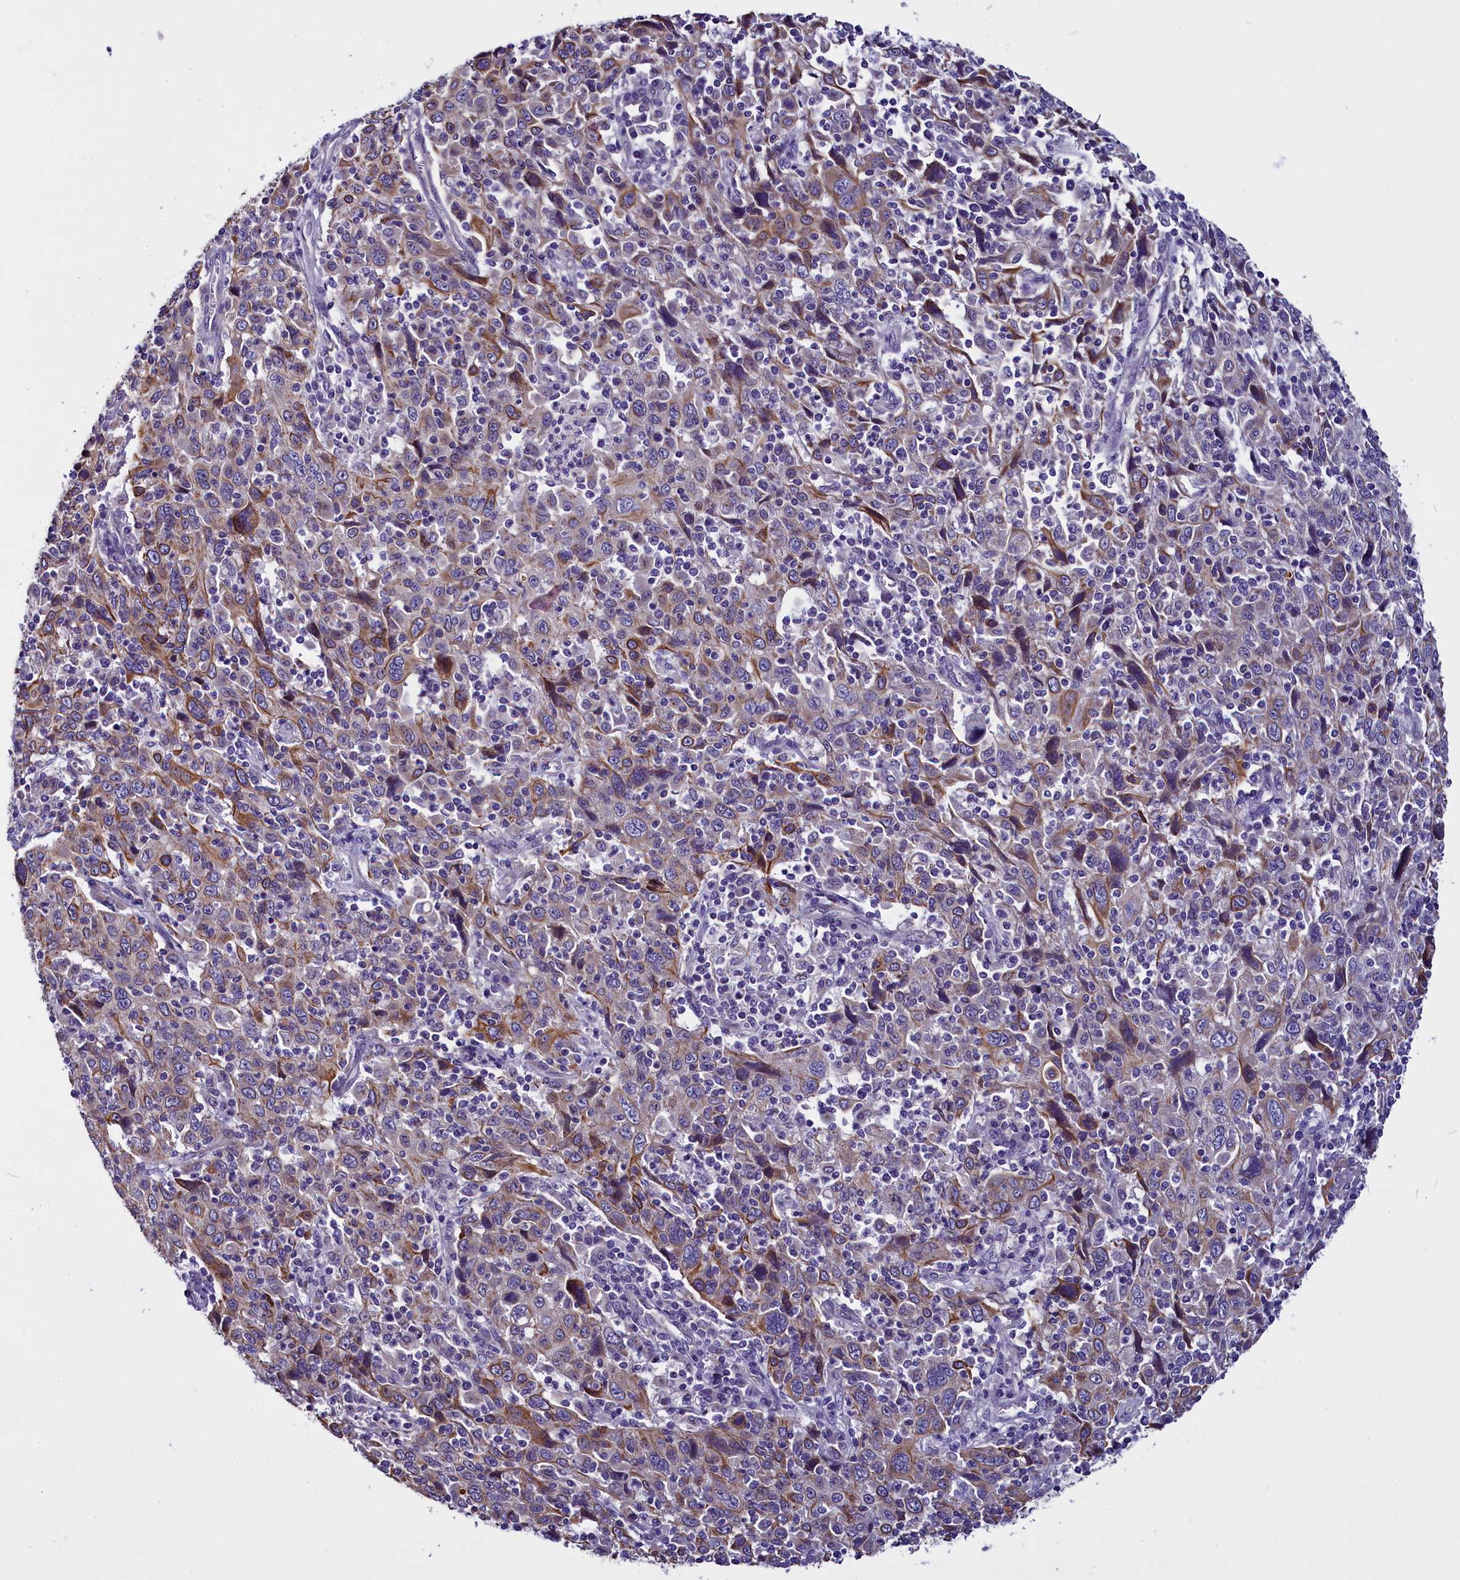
{"staining": {"intensity": "moderate", "quantity": "<25%", "location": "cytoplasmic/membranous"}, "tissue": "cervical cancer", "cell_type": "Tumor cells", "image_type": "cancer", "snomed": [{"axis": "morphology", "description": "Squamous cell carcinoma, NOS"}, {"axis": "topography", "description": "Cervix"}], "caption": "Immunohistochemical staining of human cervical cancer exhibits low levels of moderate cytoplasmic/membranous protein expression in approximately <25% of tumor cells.", "gene": "CEP170", "patient": {"sex": "female", "age": 46}}